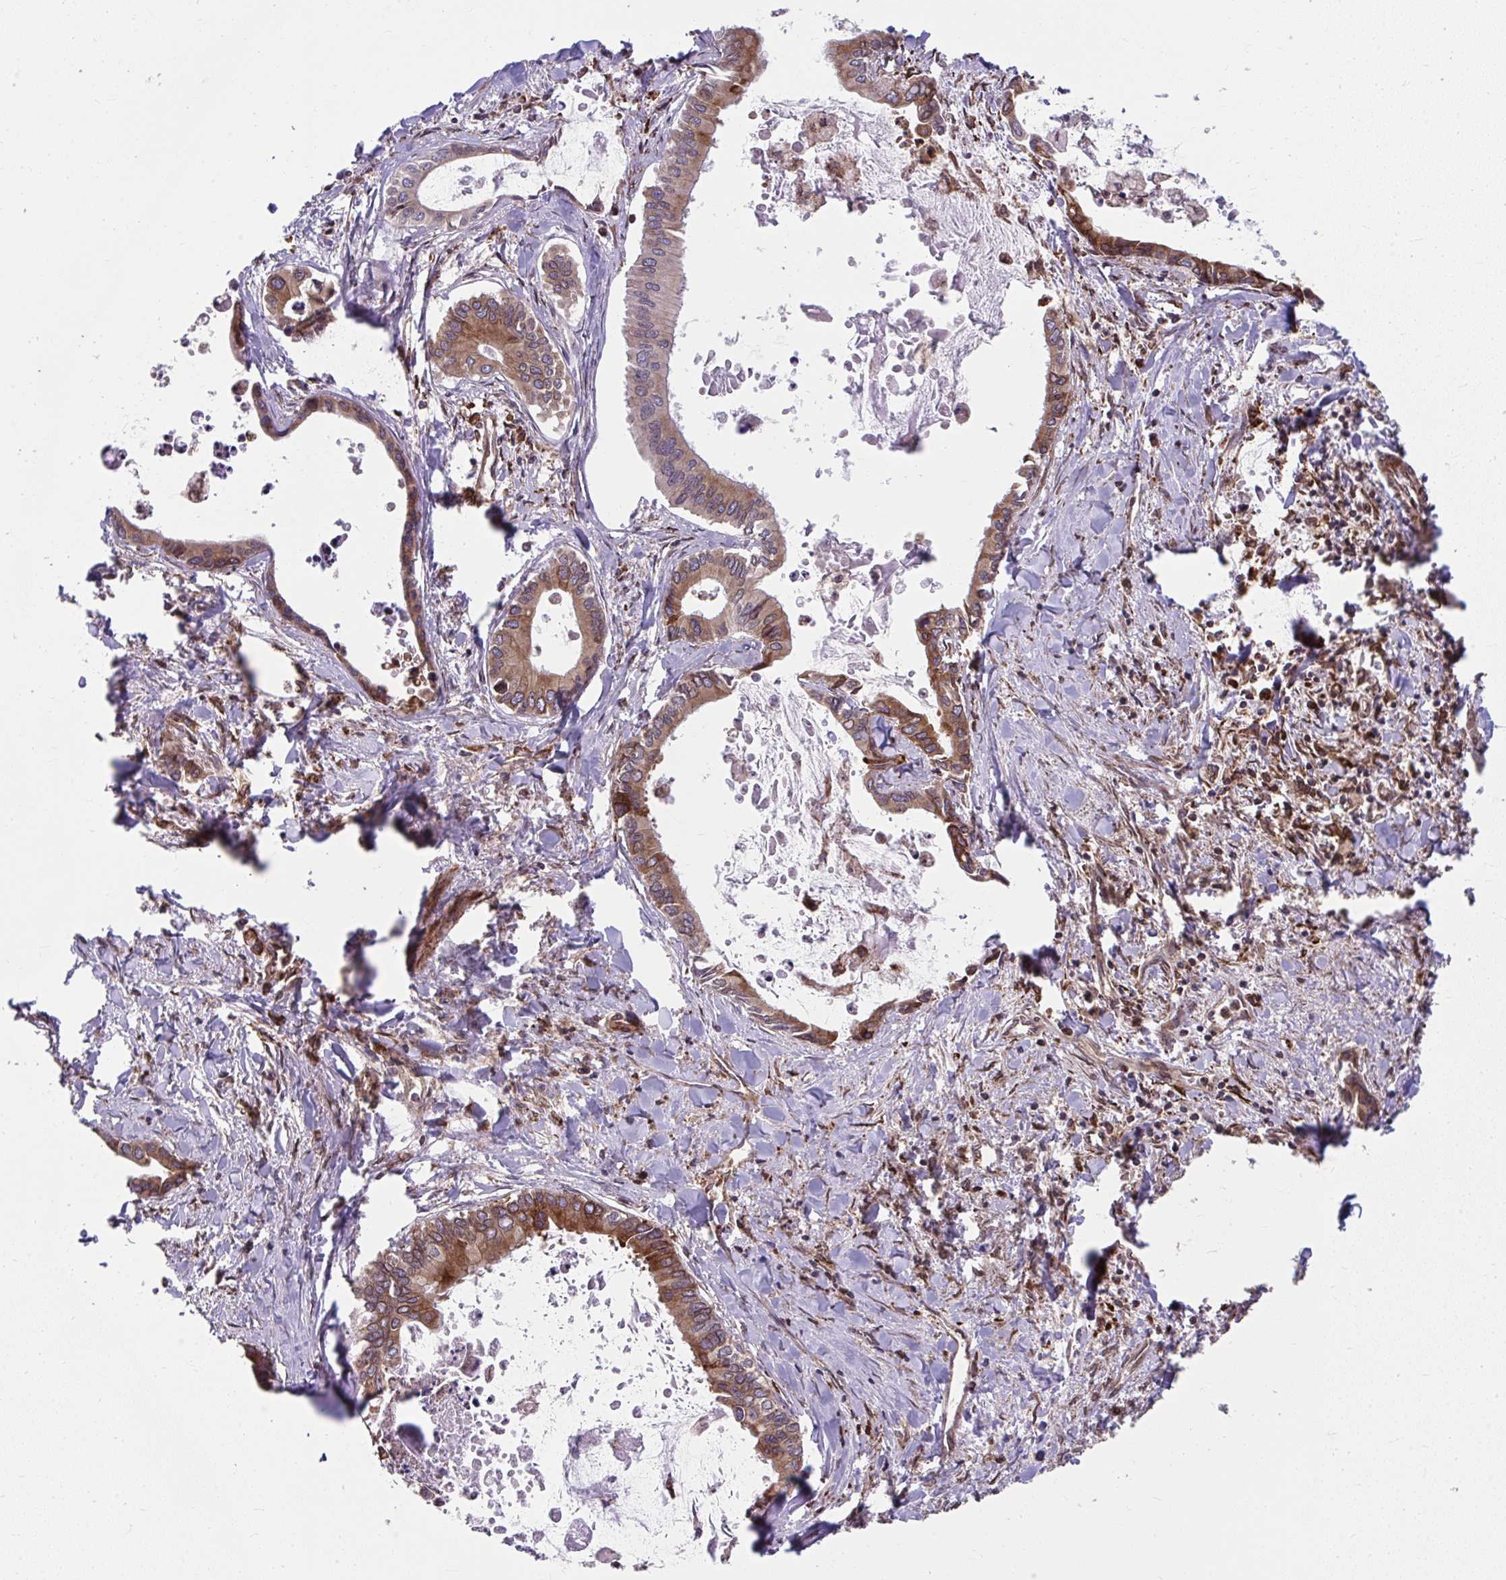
{"staining": {"intensity": "moderate", "quantity": ">75%", "location": "cytoplasmic/membranous"}, "tissue": "liver cancer", "cell_type": "Tumor cells", "image_type": "cancer", "snomed": [{"axis": "morphology", "description": "Cholangiocarcinoma"}, {"axis": "topography", "description": "Liver"}], "caption": "Immunohistochemistry photomicrograph of neoplastic tissue: human liver cholangiocarcinoma stained using immunohistochemistry (IHC) shows medium levels of moderate protein expression localized specifically in the cytoplasmic/membranous of tumor cells, appearing as a cytoplasmic/membranous brown color.", "gene": "STIM2", "patient": {"sex": "male", "age": 66}}